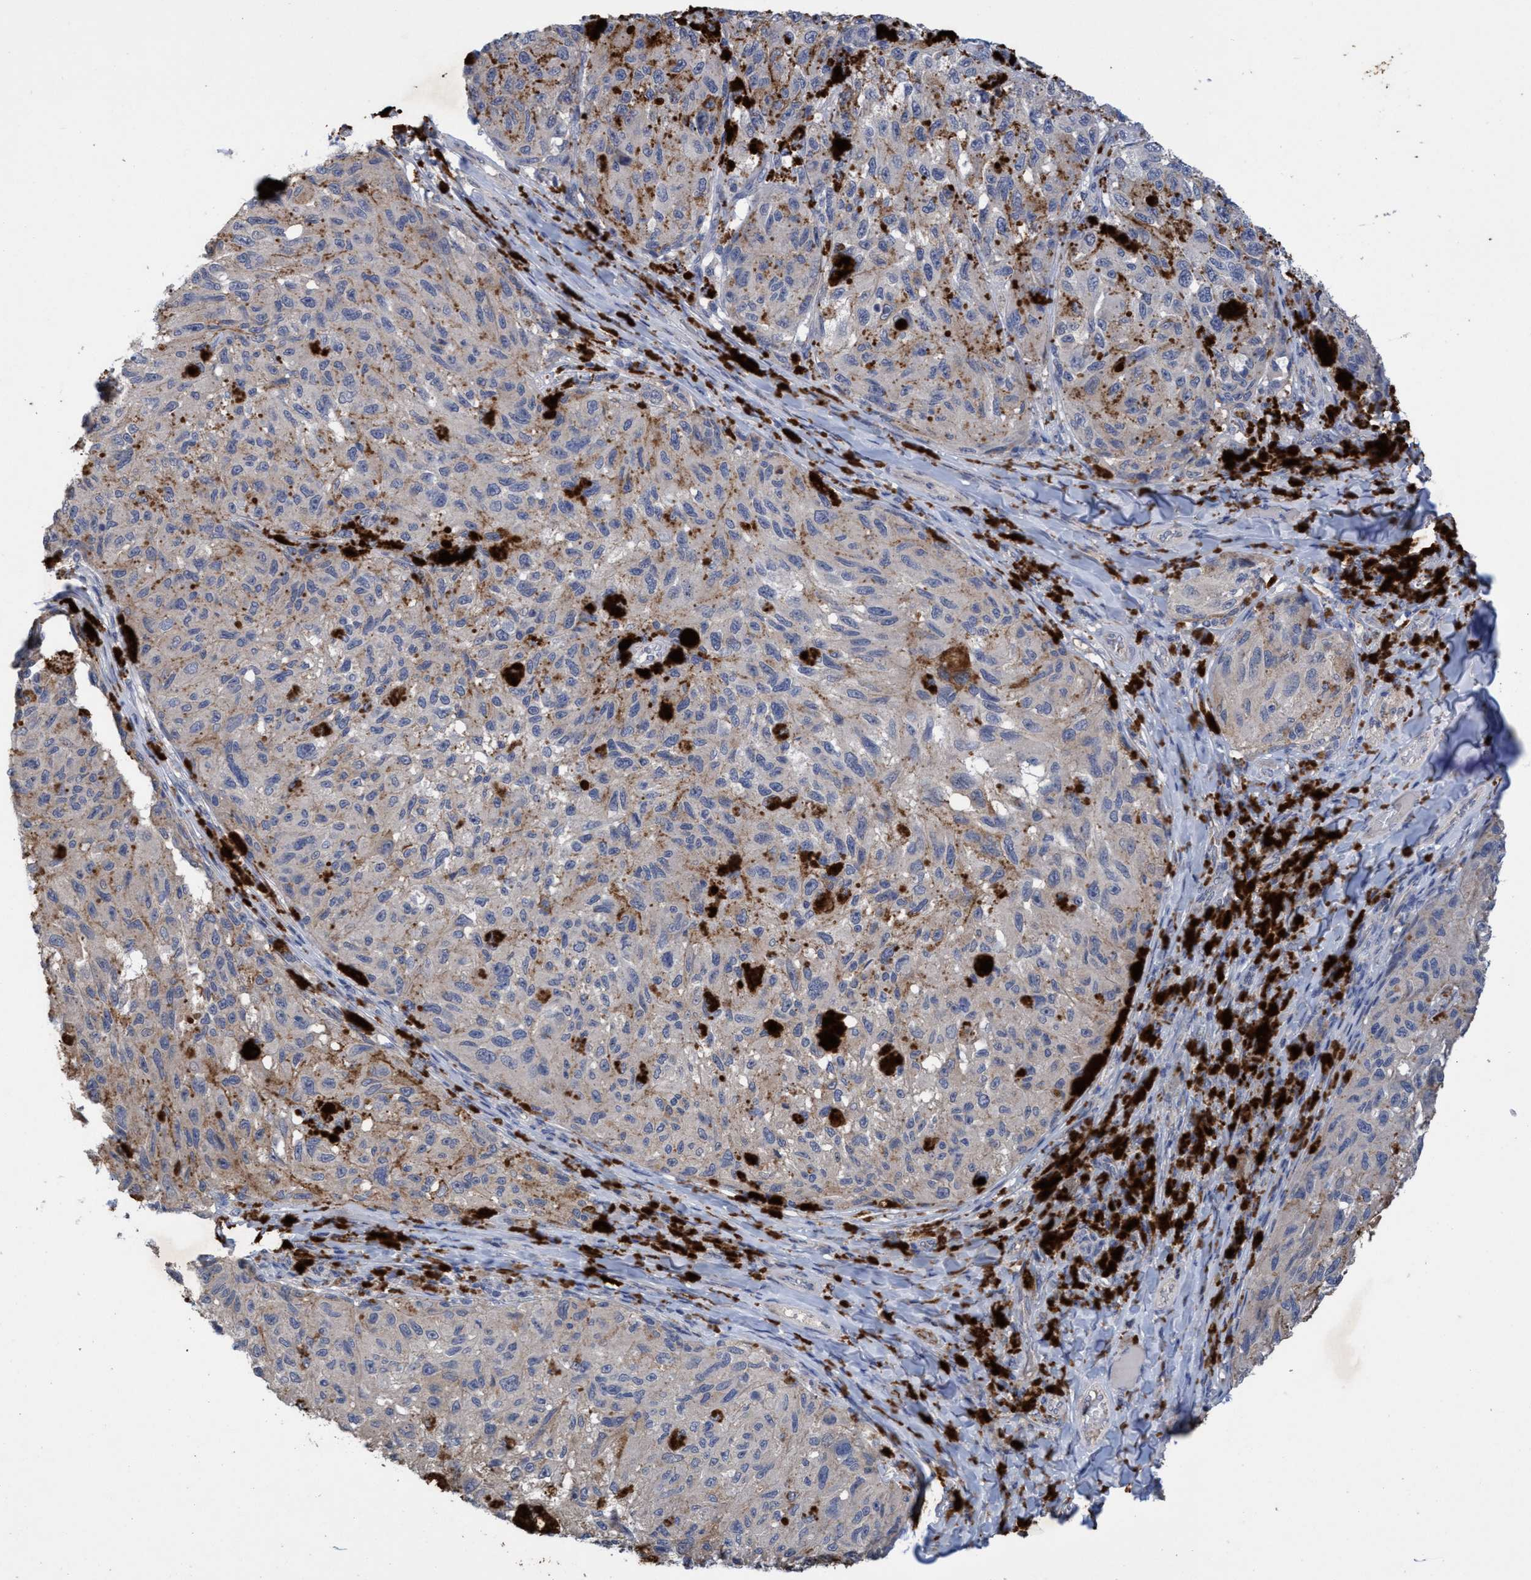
{"staining": {"intensity": "negative", "quantity": "none", "location": "none"}, "tissue": "melanoma", "cell_type": "Tumor cells", "image_type": "cancer", "snomed": [{"axis": "morphology", "description": "Malignant melanoma, NOS"}, {"axis": "topography", "description": "Skin"}], "caption": "Human malignant melanoma stained for a protein using IHC demonstrates no expression in tumor cells.", "gene": "SEMA4D", "patient": {"sex": "female", "age": 73}}